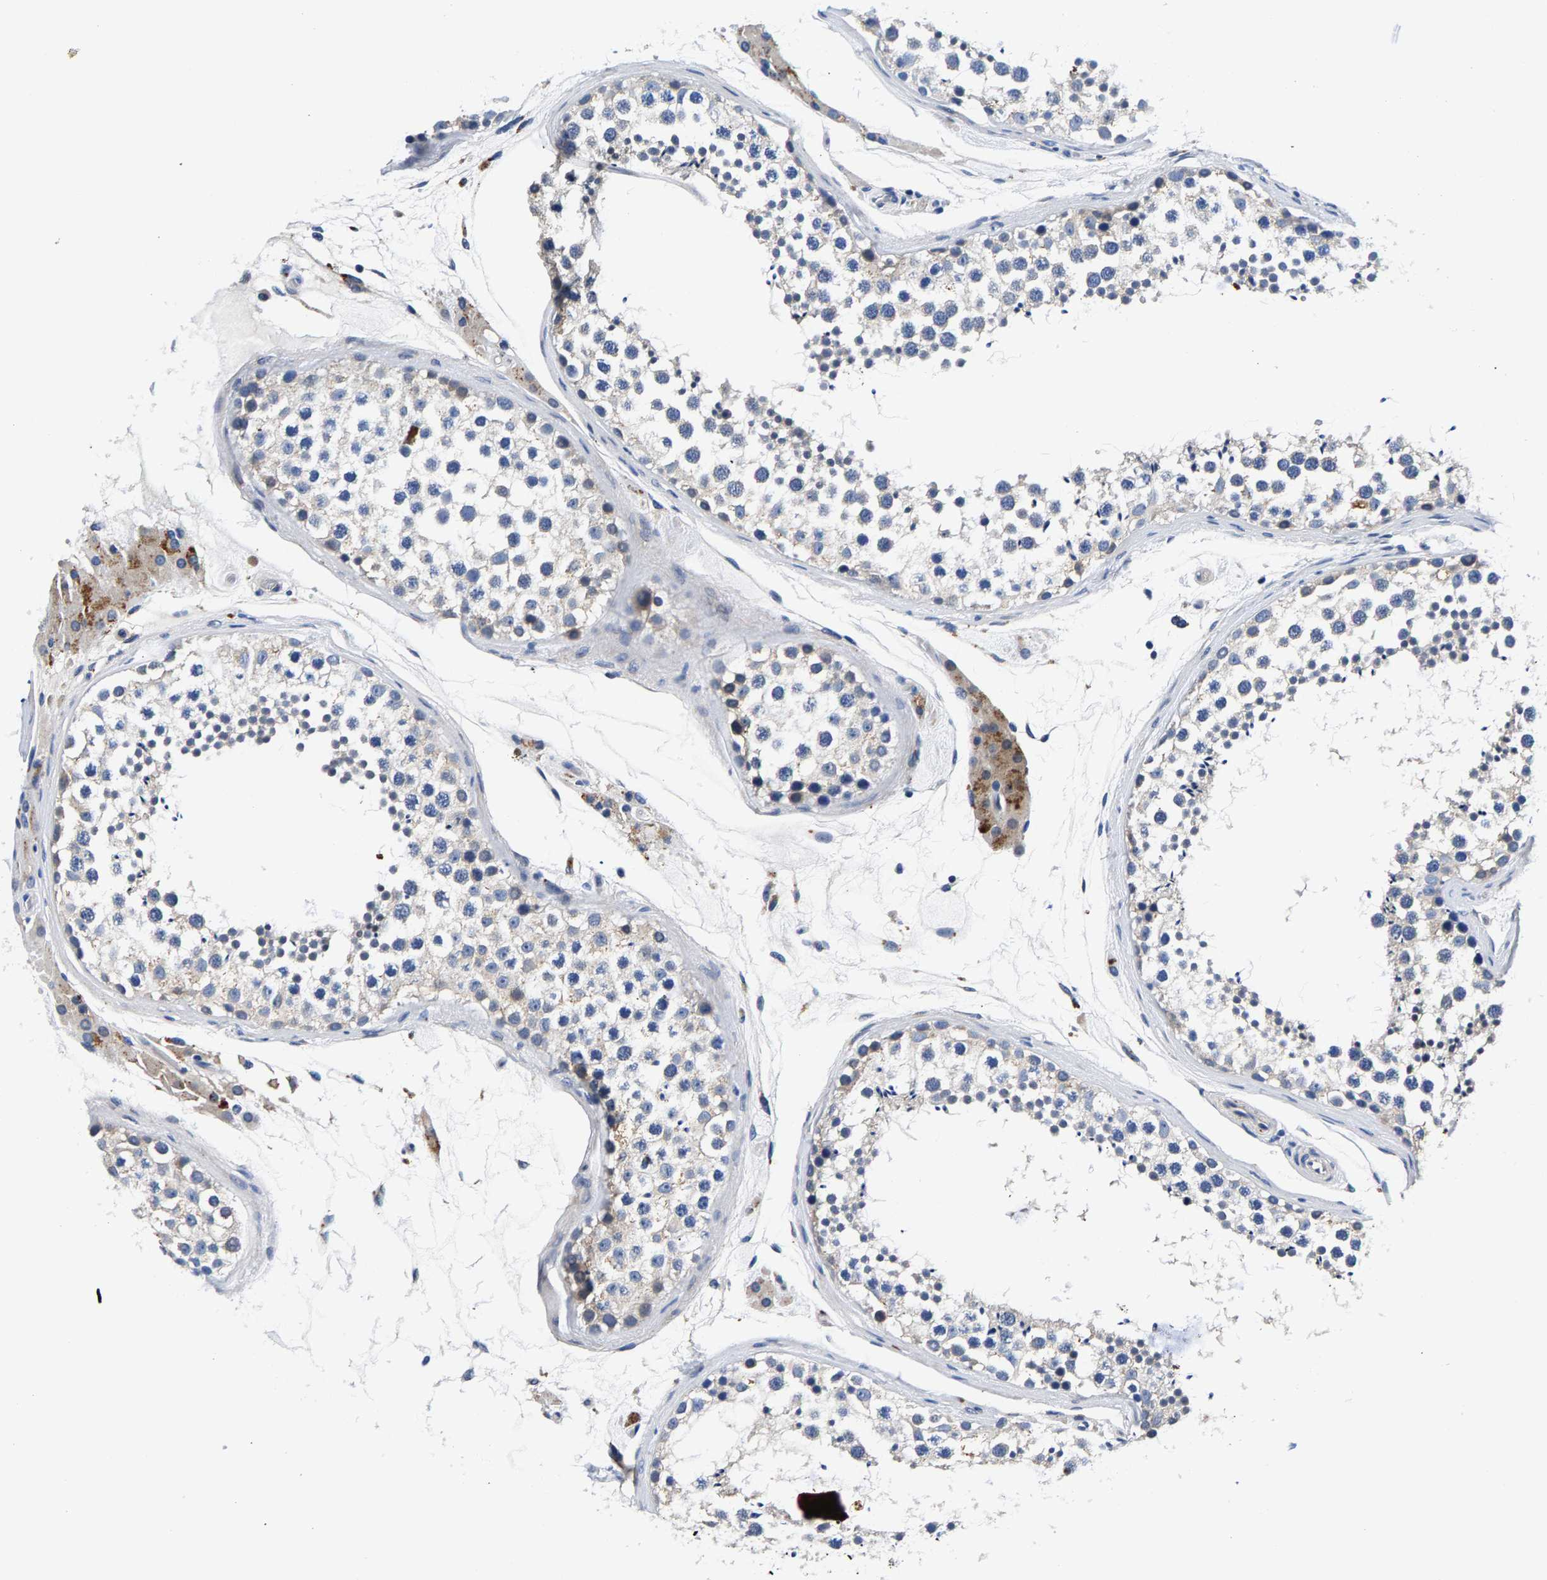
{"staining": {"intensity": "weak", "quantity": ">75%", "location": "cytoplasmic/membranous"}, "tissue": "testis", "cell_type": "Cells in seminiferous ducts", "image_type": "normal", "snomed": [{"axis": "morphology", "description": "Normal tissue, NOS"}, {"axis": "topography", "description": "Testis"}], "caption": "Human testis stained for a protein (brown) shows weak cytoplasmic/membranous positive positivity in approximately >75% of cells in seminiferous ducts.", "gene": "P2RY4", "patient": {"sex": "male", "age": 46}}